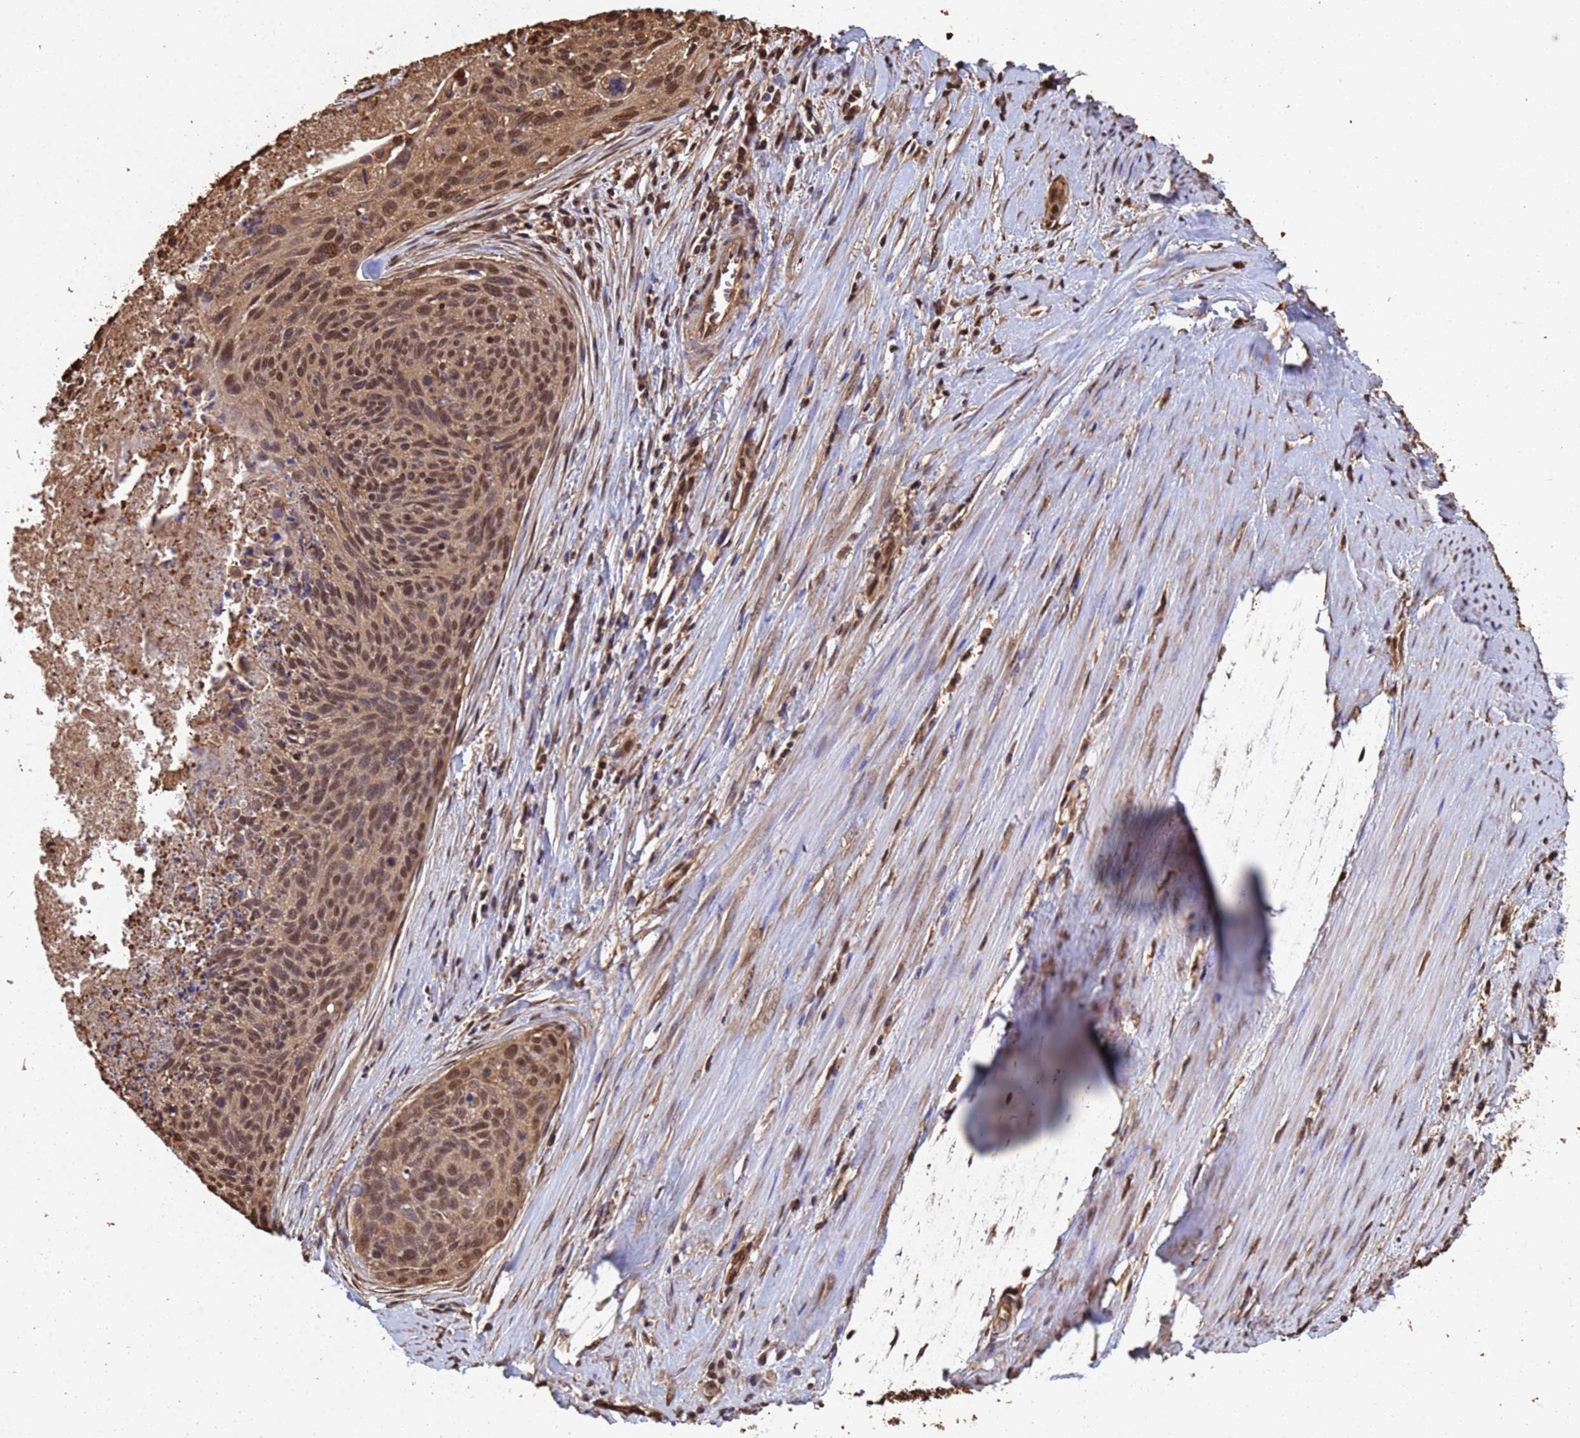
{"staining": {"intensity": "moderate", "quantity": ">75%", "location": "cytoplasmic/membranous,nuclear"}, "tissue": "cervical cancer", "cell_type": "Tumor cells", "image_type": "cancer", "snomed": [{"axis": "morphology", "description": "Squamous cell carcinoma, NOS"}, {"axis": "topography", "description": "Cervix"}], "caption": "DAB (3,3'-diaminobenzidine) immunohistochemical staining of cervical cancer (squamous cell carcinoma) reveals moderate cytoplasmic/membranous and nuclear protein staining in about >75% of tumor cells. (DAB = brown stain, brightfield microscopy at high magnification).", "gene": "SUMO4", "patient": {"sex": "female", "age": 55}}